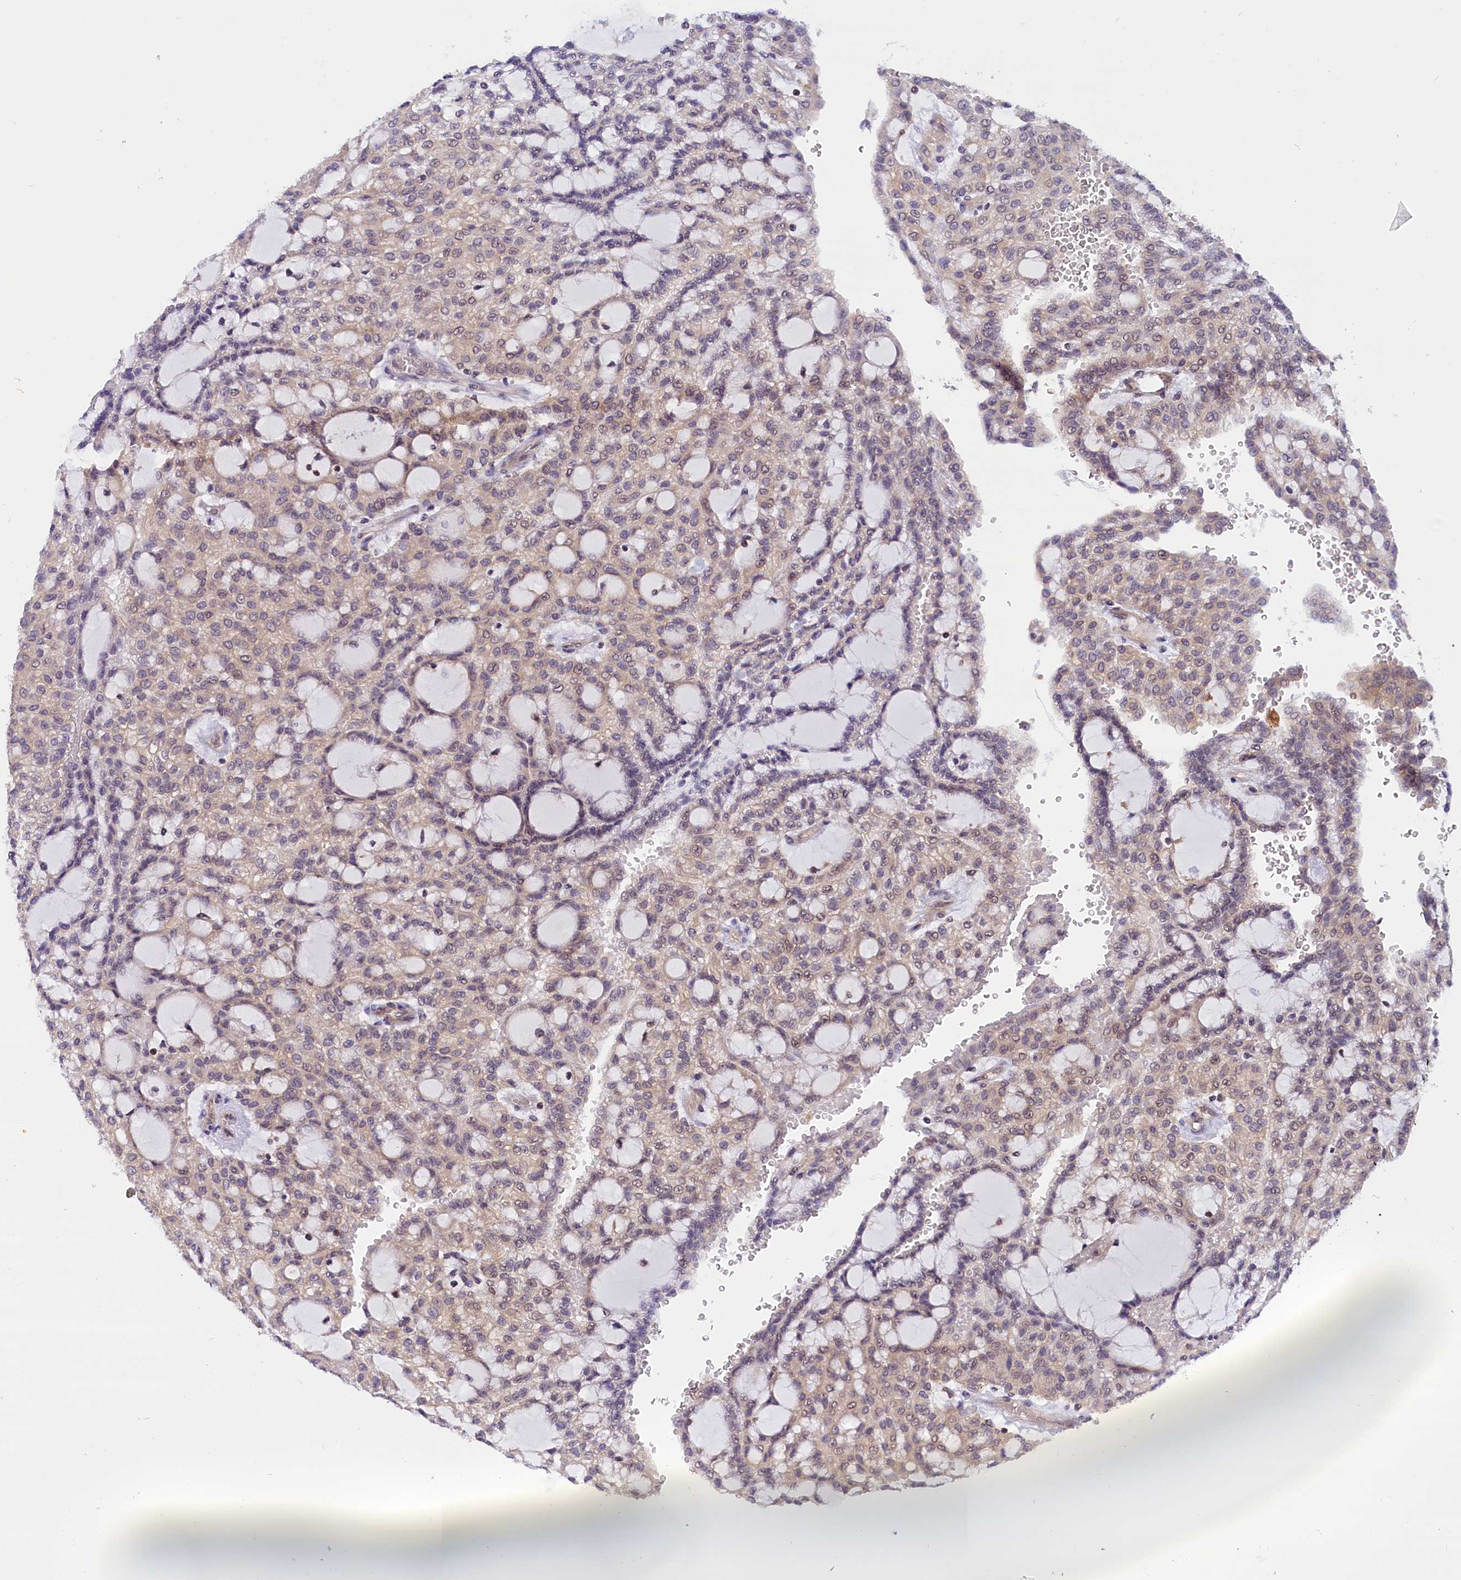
{"staining": {"intensity": "weak", "quantity": "25%-75%", "location": "cytoplasmic/membranous"}, "tissue": "renal cancer", "cell_type": "Tumor cells", "image_type": "cancer", "snomed": [{"axis": "morphology", "description": "Adenocarcinoma, NOS"}, {"axis": "topography", "description": "Kidney"}], "caption": "High-power microscopy captured an immunohistochemistry histopathology image of renal cancer, revealing weak cytoplasmic/membranous positivity in approximately 25%-75% of tumor cells.", "gene": "TBCB", "patient": {"sex": "male", "age": 63}}